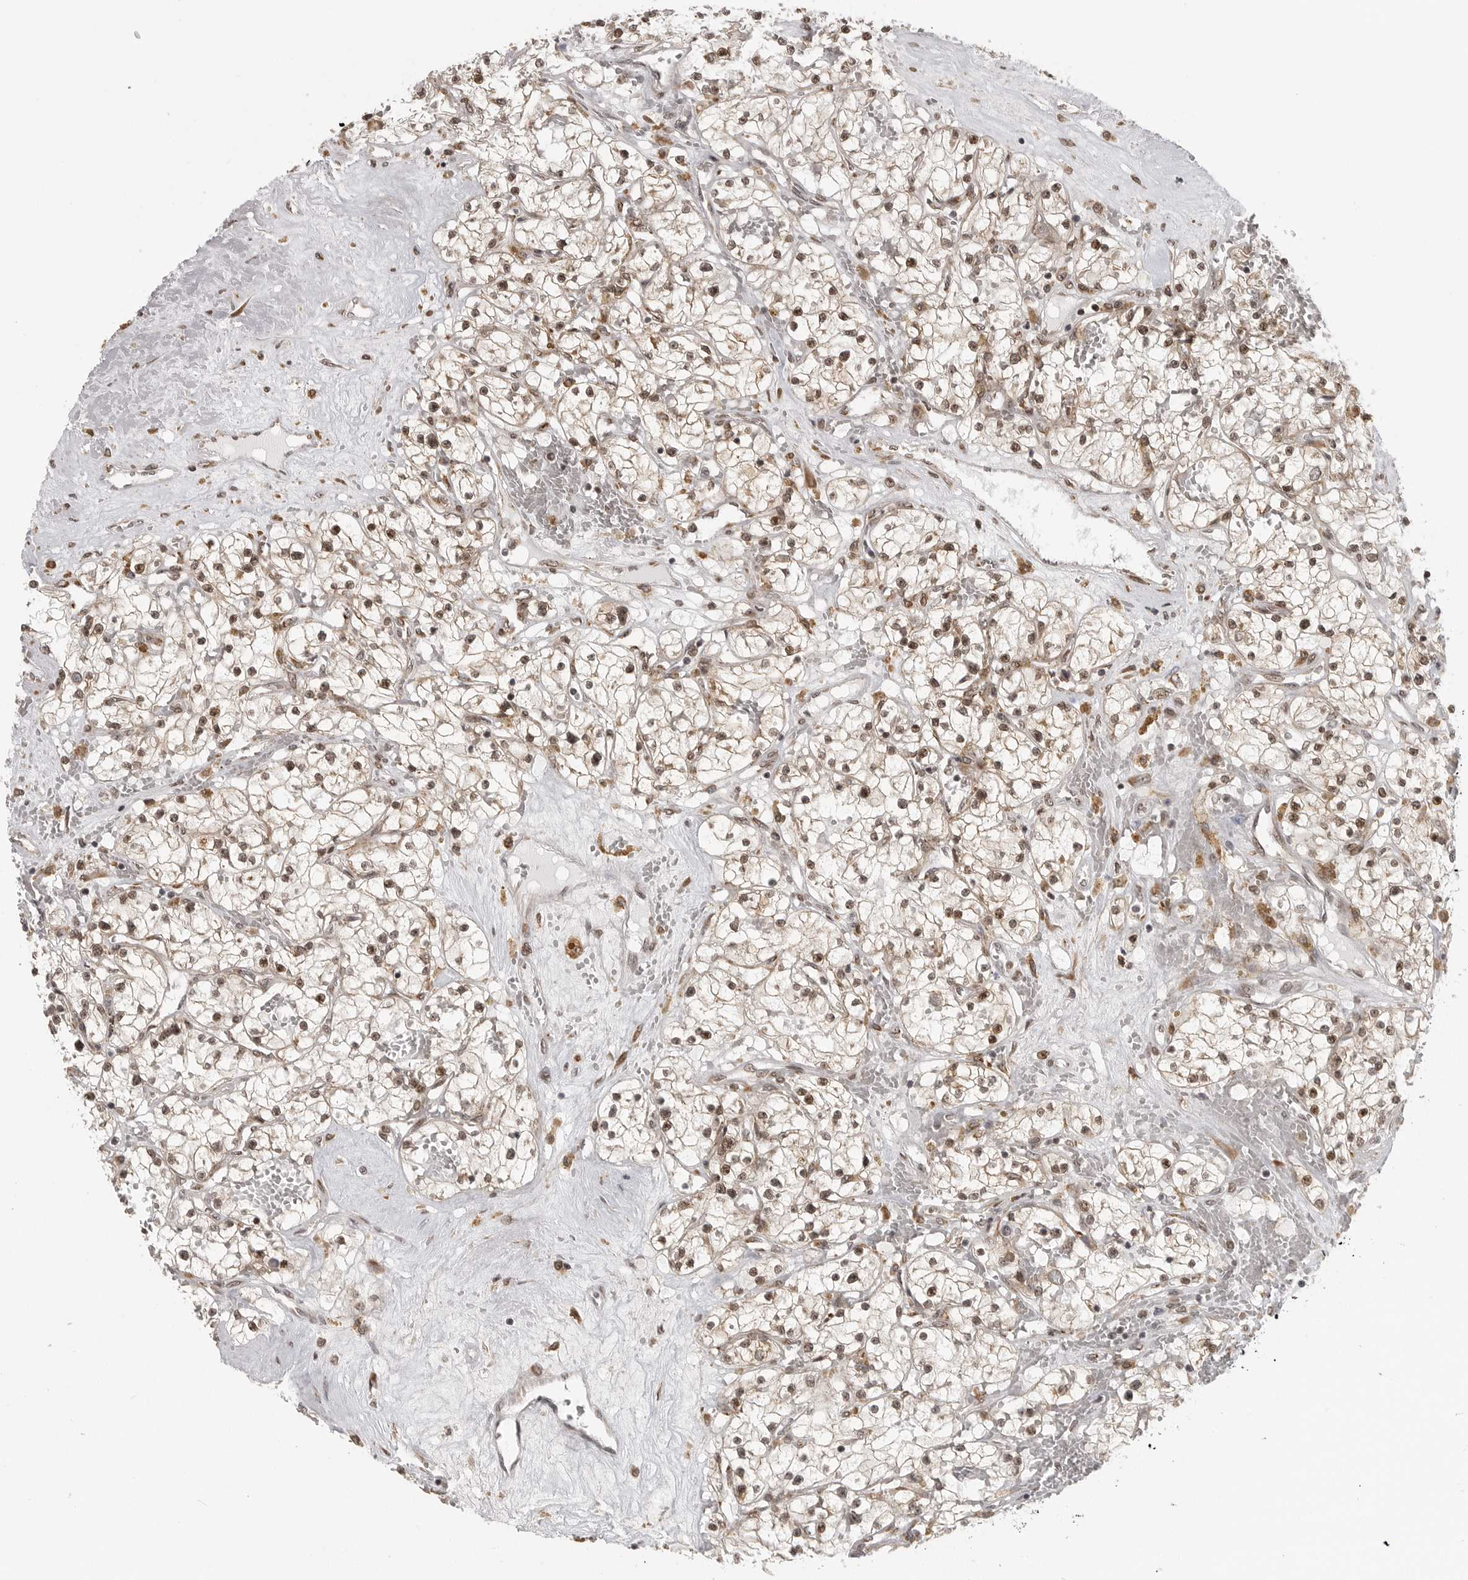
{"staining": {"intensity": "moderate", "quantity": ">75%", "location": "nuclear"}, "tissue": "renal cancer", "cell_type": "Tumor cells", "image_type": "cancer", "snomed": [{"axis": "morphology", "description": "Normal tissue, NOS"}, {"axis": "morphology", "description": "Adenocarcinoma, NOS"}, {"axis": "topography", "description": "Kidney"}], "caption": "Immunohistochemistry (IHC) histopathology image of neoplastic tissue: renal cancer (adenocarcinoma) stained using IHC demonstrates medium levels of moderate protein expression localized specifically in the nuclear of tumor cells, appearing as a nuclear brown color.", "gene": "ISG20L2", "patient": {"sex": "male", "age": 68}}